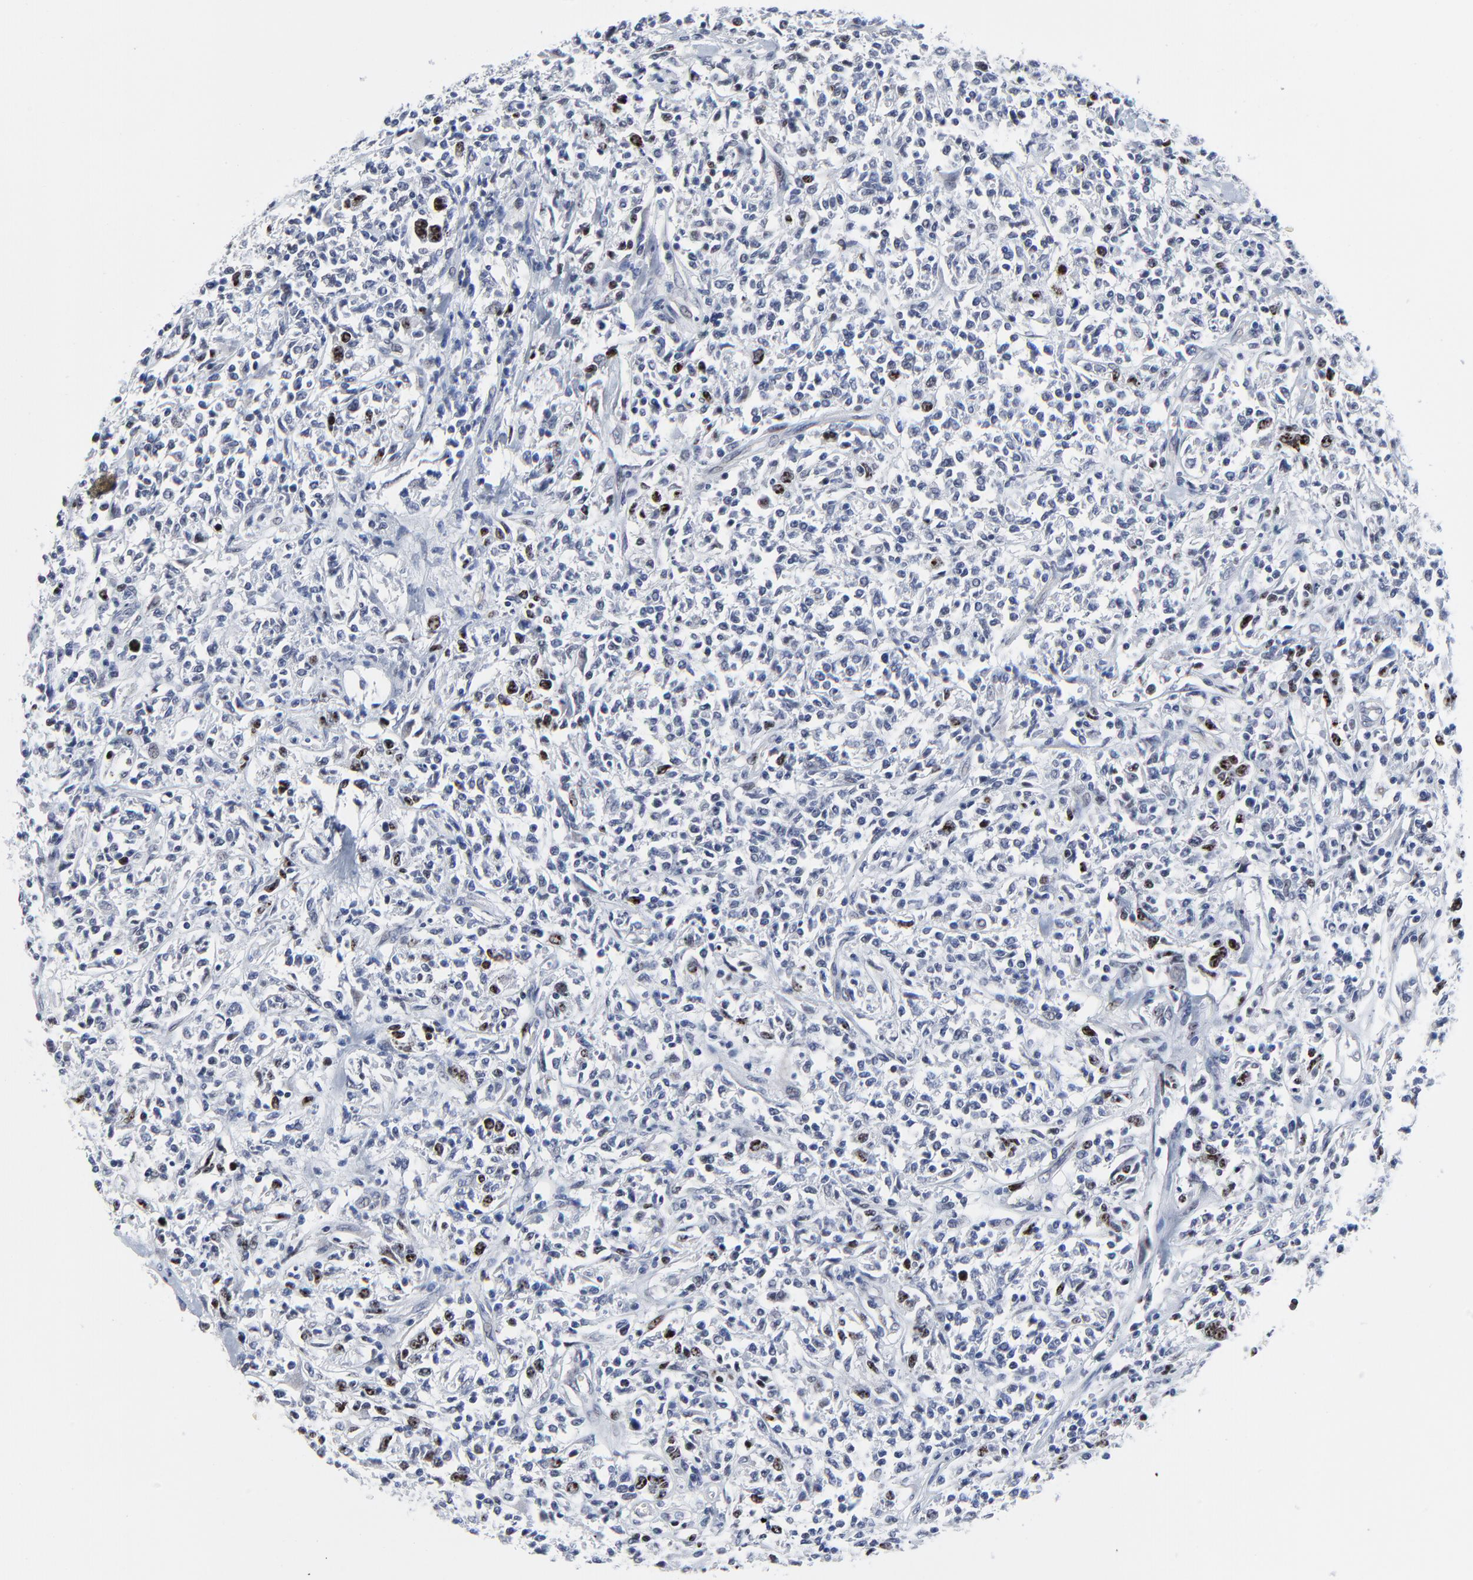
{"staining": {"intensity": "moderate", "quantity": "<25%", "location": "nuclear"}, "tissue": "lymphoma", "cell_type": "Tumor cells", "image_type": "cancer", "snomed": [{"axis": "morphology", "description": "Malignant lymphoma, non-Hodgkin's type, Low grade"}, {"axis": "topography", "description": "Small intestine"}], "caption": "Malignant lymphoma, non-Hodgkin's type (low-grade) stained with a protein marker exhibits moderate staining in tumor cells.", "gene": "ZNF589", "patient": {"sex": "female", "age": 59}}